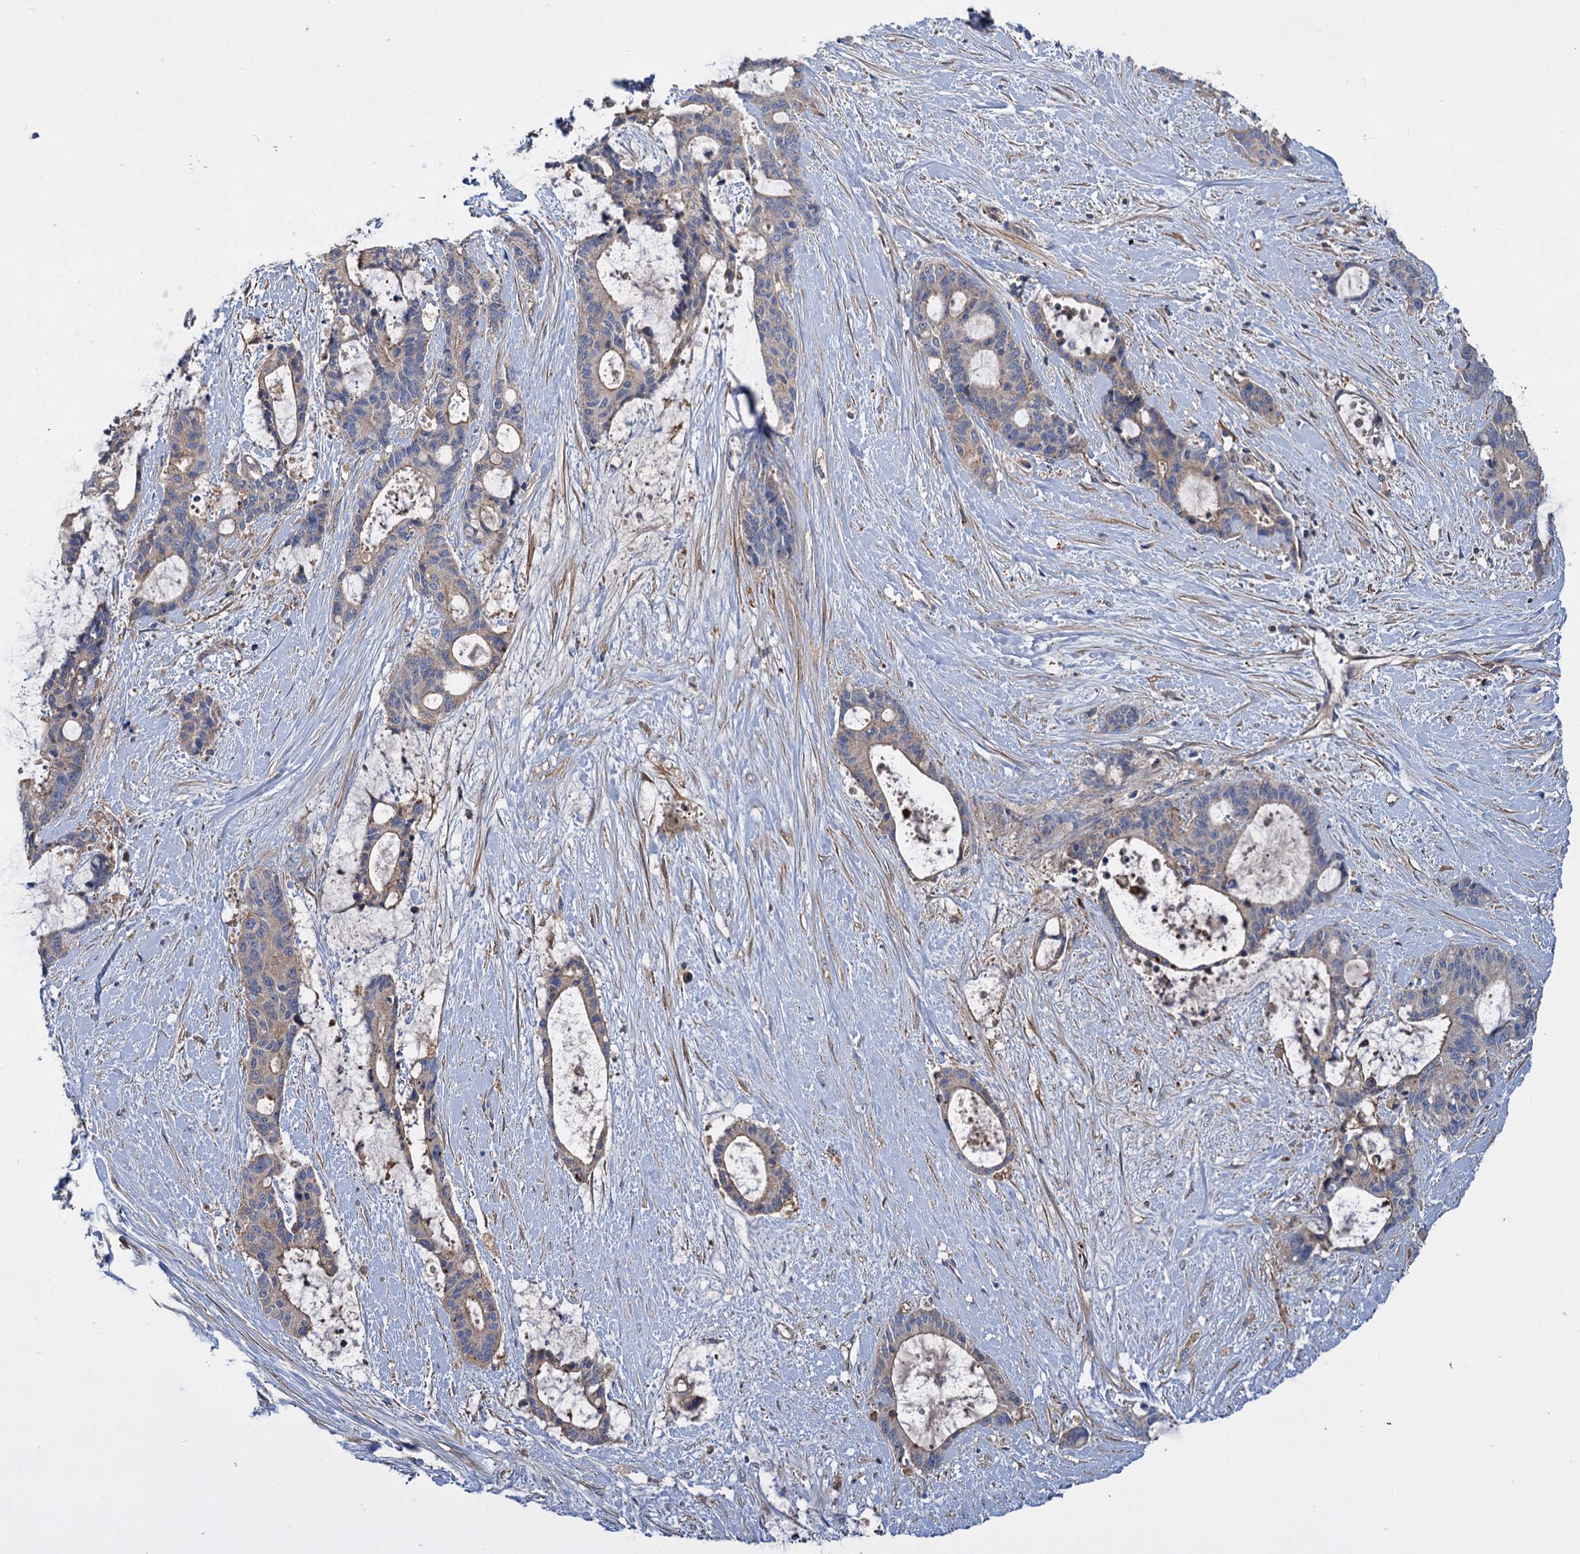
{"staining": {"intensity": "weak", "quantity": "<25%", "location": "cytoplasmic/membranous"}, "tissue": "liver cancer", "cell_type": "Tumor cells", "image_type": "cancer", "snomed": [{"axis": "morphology", "description": "Normal tissue, NOS"}, {"axis": "morphology", "description": "Cholangiocarcinoma"}, {"axis": "topography", "description": "Liver"}, {"axis": "topography", "description": "Peripheral nerve tissue"}], "caption": "This is a image of IHC staining of cholangiocarcinoma (liver), which shows no positivity in tumor cells. The staining is performed using DAB (3,3'-diaminobenzidine) brown chromogen with nuclei counter-stained in using hematoxylin.", "gene": "ALKBH7", "patient": {"sex": "female", "age": 73}}